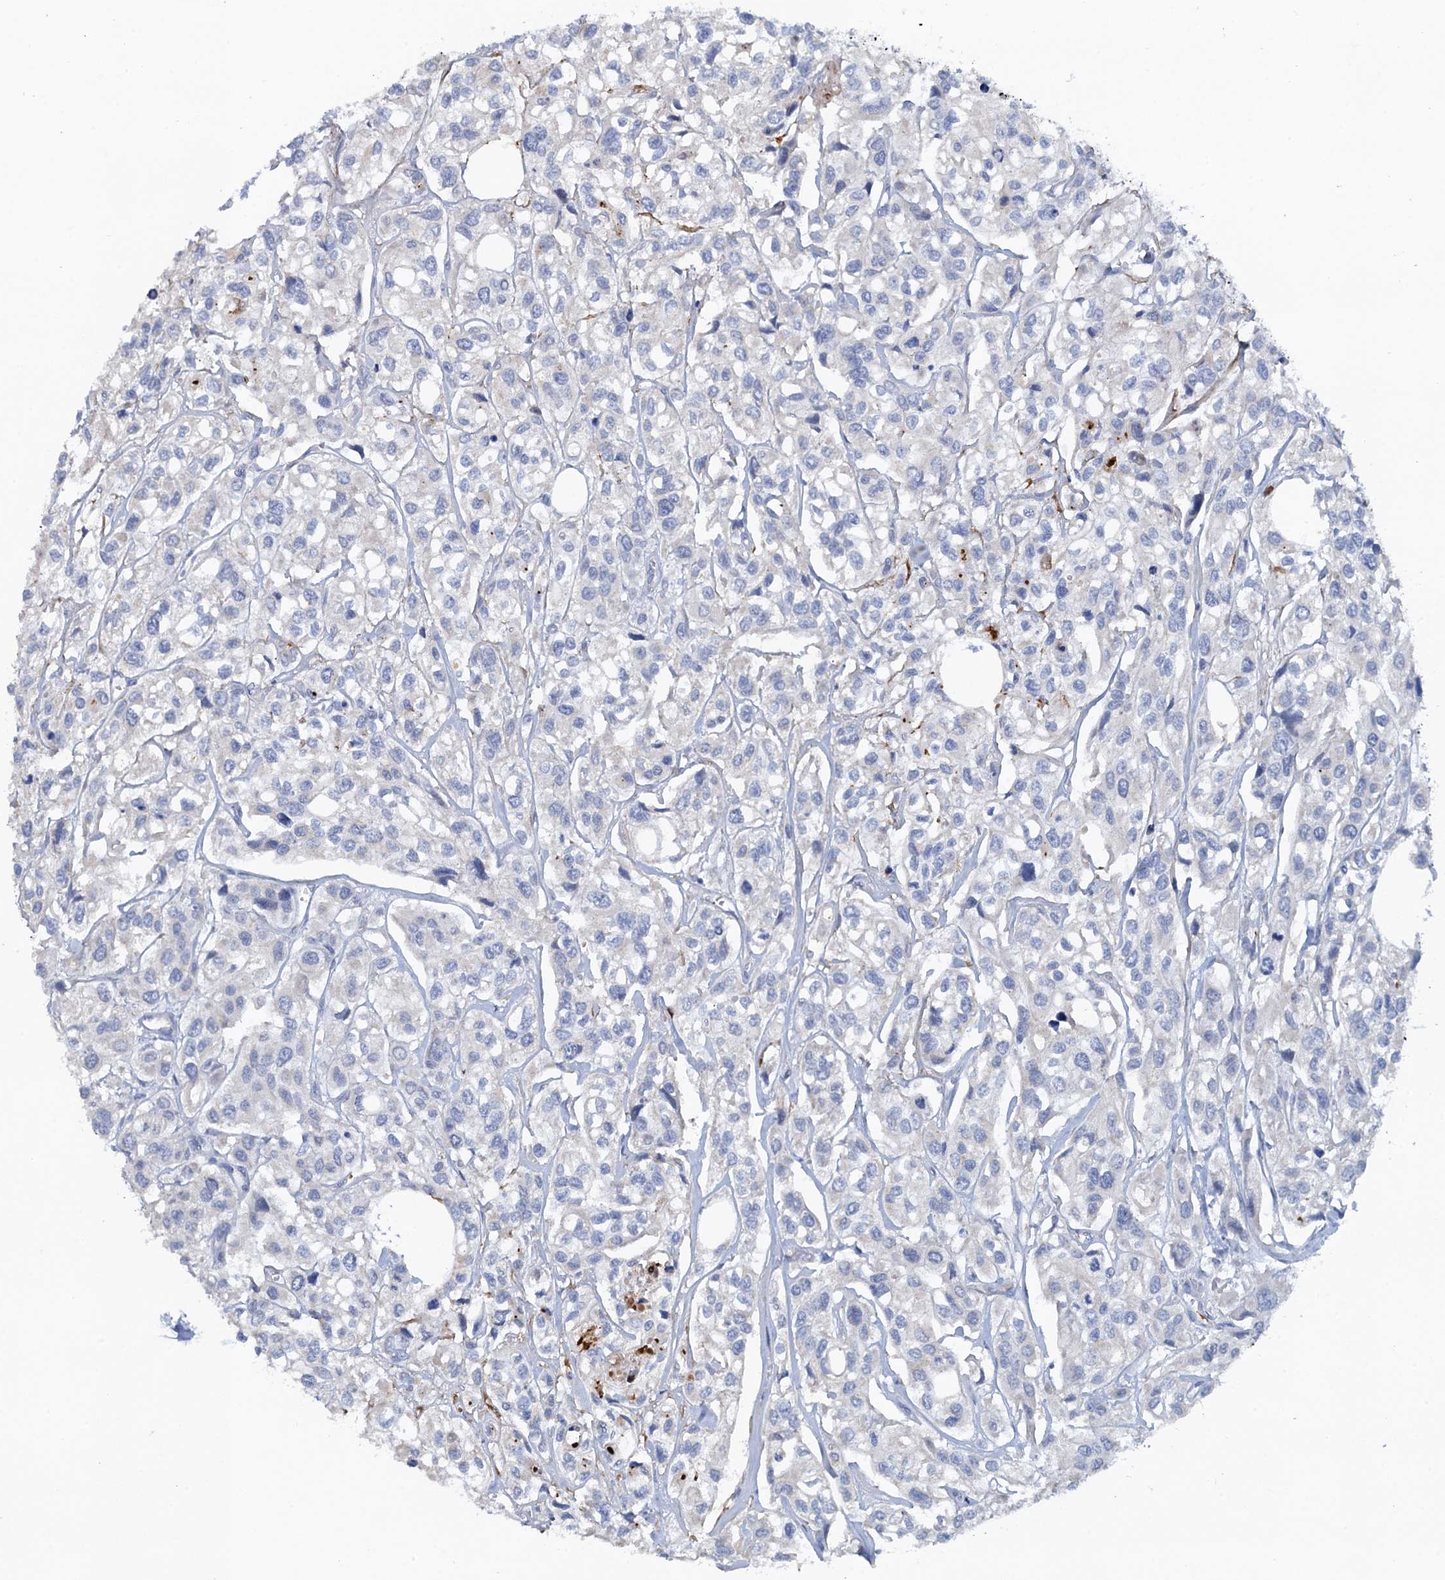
{"staining": {"intensity": "negative", "quantity": "none", "location": "none"}, "tissue": "urothelial cancer", "cell_type": "Tumor cells", "image_type": "cancer", "snomed": [{"axis": "morphology", "description": "Urothelial carcinoma, High grade"}, {"axis": "topography", "description": "Urinary bladder"}], "caption": "Immunohistochemistry (IHC) photomicrograph of human urothelial carcinoma (high-grade) stained for a protein (brown), which displays no positivity in tumor cells.", "gene": "PLLP", "patient": {"sex": "male", "age": 67}}